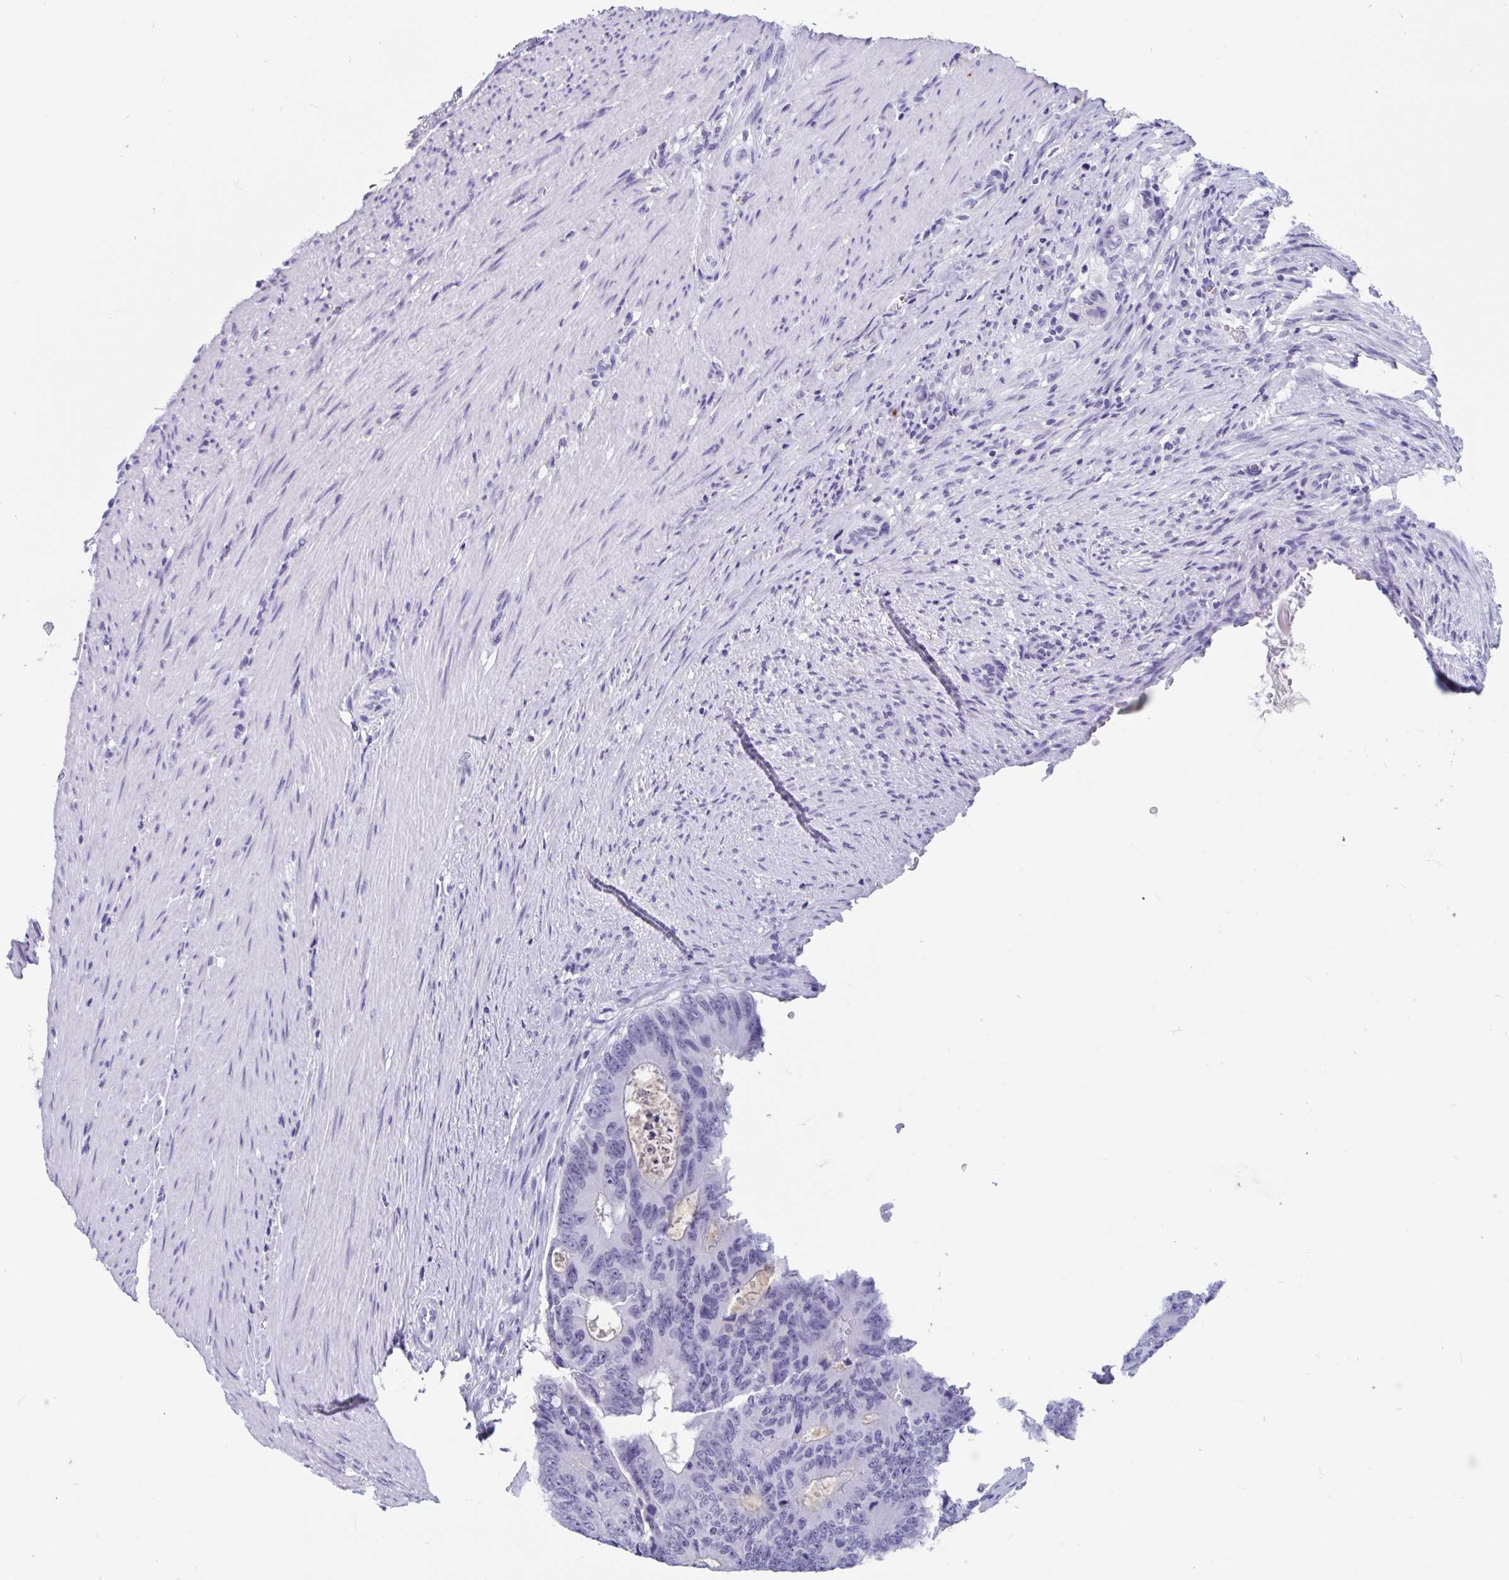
{"staining": {"intensity": "negative", "quantity": "none", "location": "none"}, "tissue": "colorectal cancer", "cell_type": "Tumor cells", "image_type": "cancer", "snomed": [{"axis": "morphology", "description": "Adenocarcinoma, NOS"}, {"axis": "topography", "description": "Colon"}], "caption": "This image is of colorectal adenocarcinoma stained with IHC to label a protein in brown with the nuclei are counter-stained blue. There is no expression in tumor cells. (Stains: DAB (3,3'-diaminobenzidine) immunohistochemistry with hematoxylin counter stain, Microscopy: brightfield microscopy at high magnification).", "gene": "GKN2", "patient": {"sex": "male", "age": 62}}